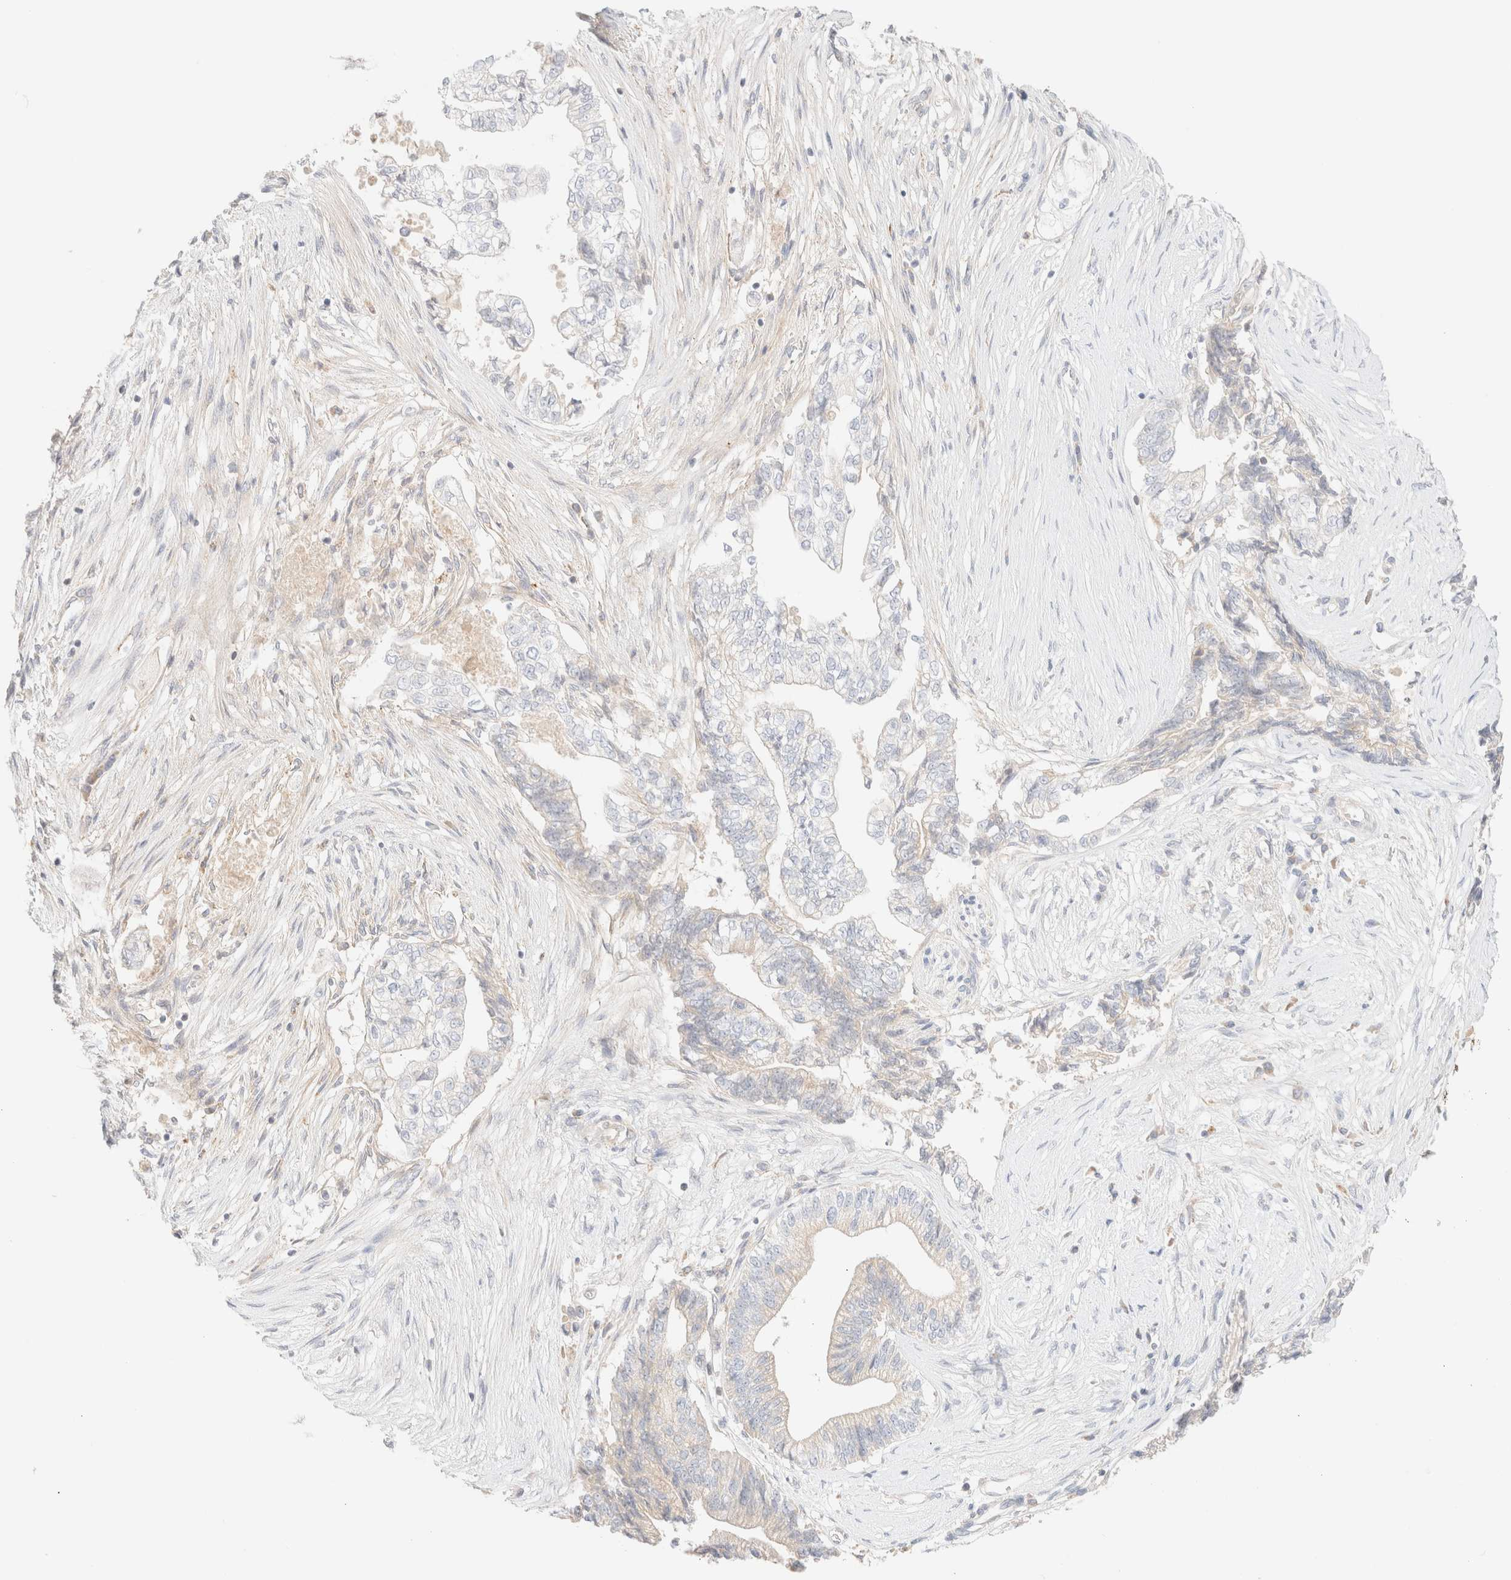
{"staining": {"intensity": "negative", "quantity": "none", "location": "none"}, "tissue": "pancreatic cancer", "cell_type": "Tumor cells", "image_type": "cancer", "snomed": [{"axis": "morphology", "description": "Adenocarcinoma, NOS"}, {"axis": "topography", "description": "Pancreas"}], "caption": "The IHC micrograph has no significant staining in tumor cells of pancreatic adenocarcinoma tissue.", "gene": "SARM1", "patient": {"sex": "male", "age": 72}}